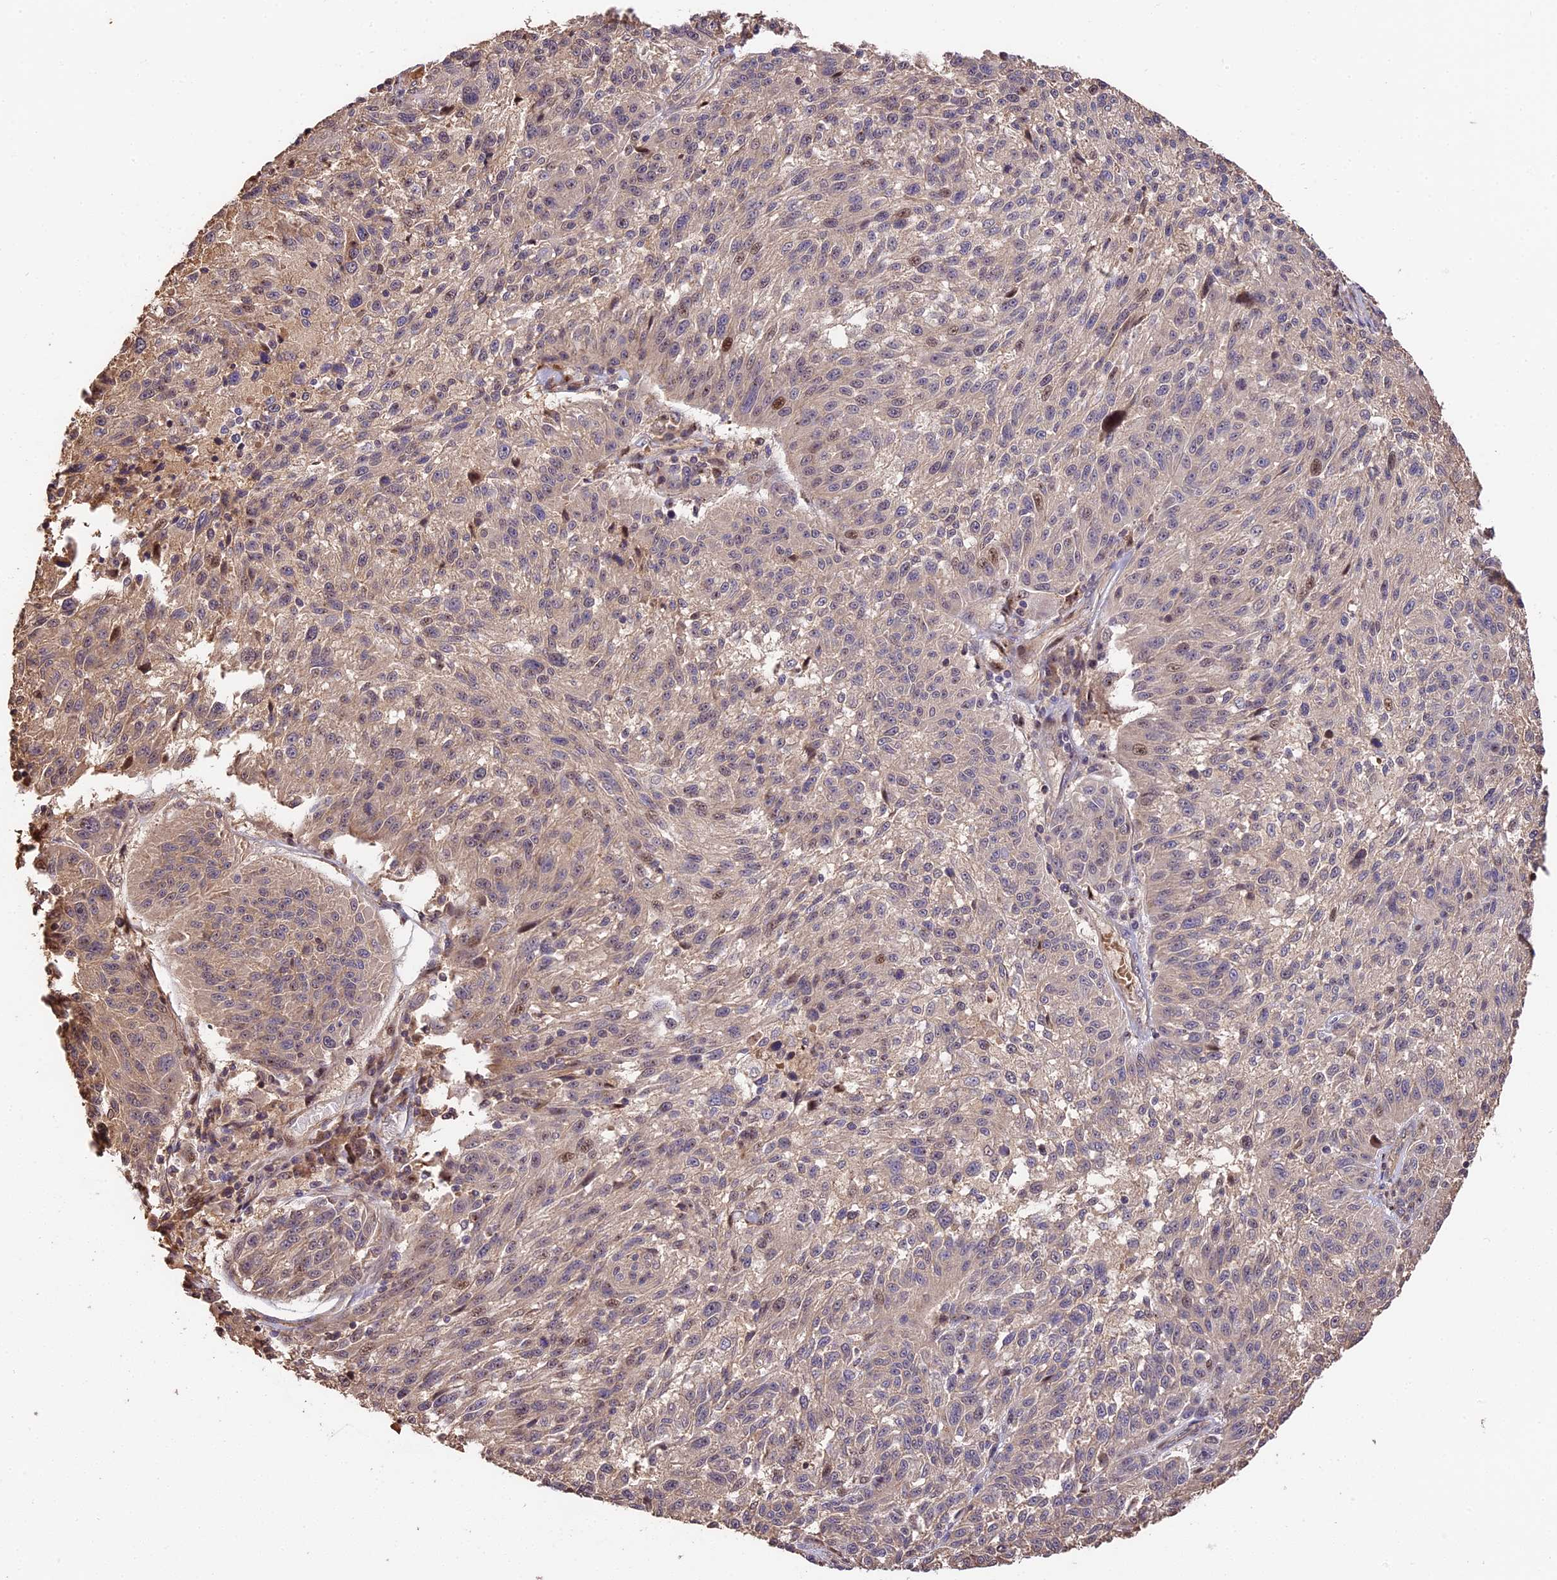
{"staining": {"intensity": "weak", "quantity": "<25%", "location": "cytoplasmic/membranous"}, "tissue": "melanoma", "cell_type": "Tumor cells", "image_type": "cancer", "snomed": [{"axis": "morphology", "description": "Malignant melanoma, NOS"}, {"axis": "topography", "description": "Skin"}], "caption": "Immunohistochemistry (IHC) micrograph of human melanoma stained for a protein (brown), which displays no staining in tumor cells. (Brightfield microscopy of DAB IHC at high magnification).", "gene": "PPP1R37", "patient": {"sex": "male", "age": 53}}